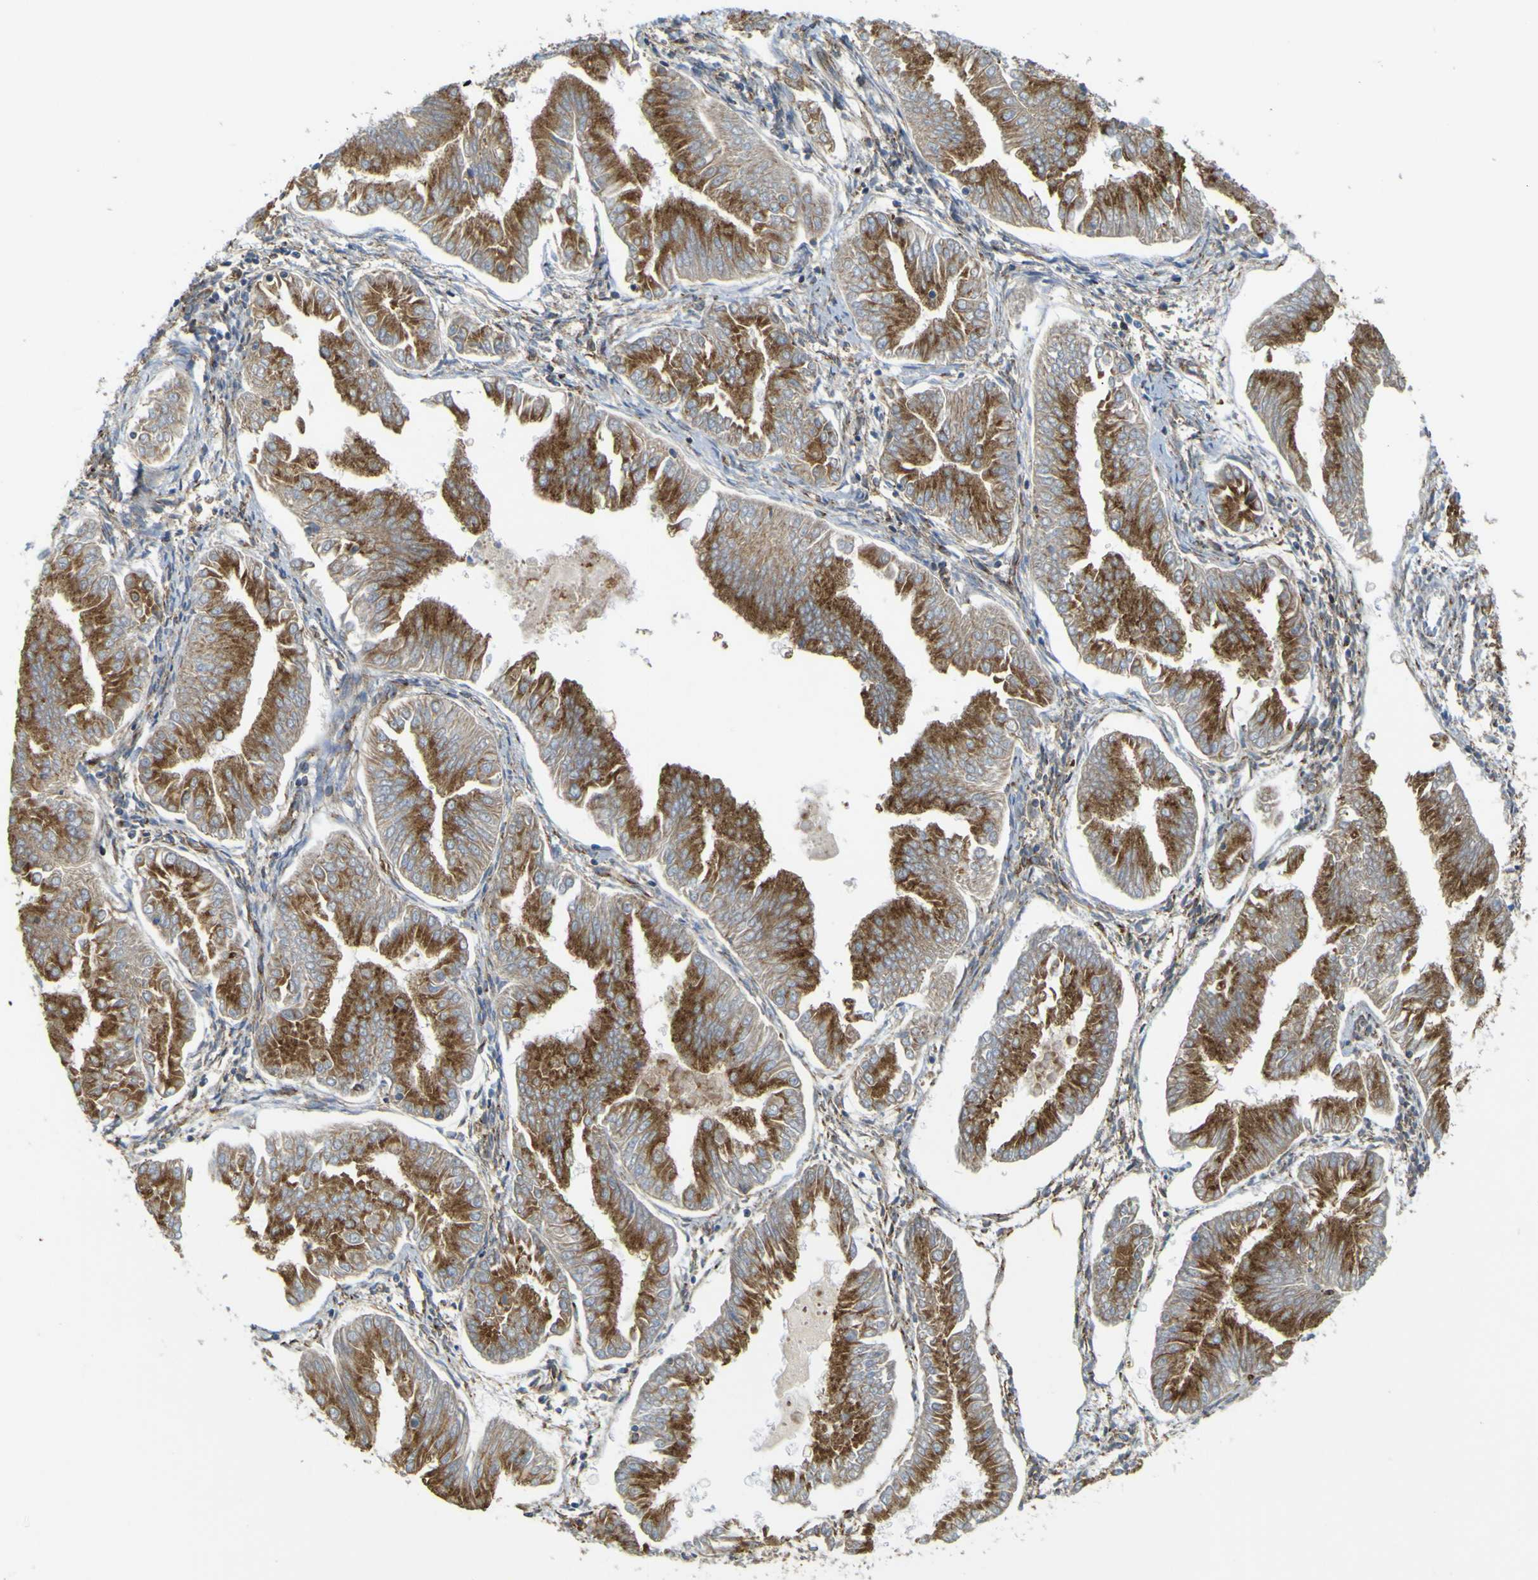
{"staining": {"intensity": "moderate", "quantity": ">75%", "location": "cytoplasmic/membranous"}, "tissue": "endometrial cancer", "cell_type": "Tumor cells", "image_type": "cancer", "snomed": [{"axis": "morphology", "description": "Adenocarcinoma, NOS"}, {"axis": "topography", "description": "Endometrium"}], "caption": "There is medium levels of moderate cytoplasmic/membranous positivity in tumor cells of endometrial adenocarcinoma, as demonstrated by immunohistochemical staining (brown color).", "gene": "IGF2R", "patient": {"sex": "female", "age": 53}}